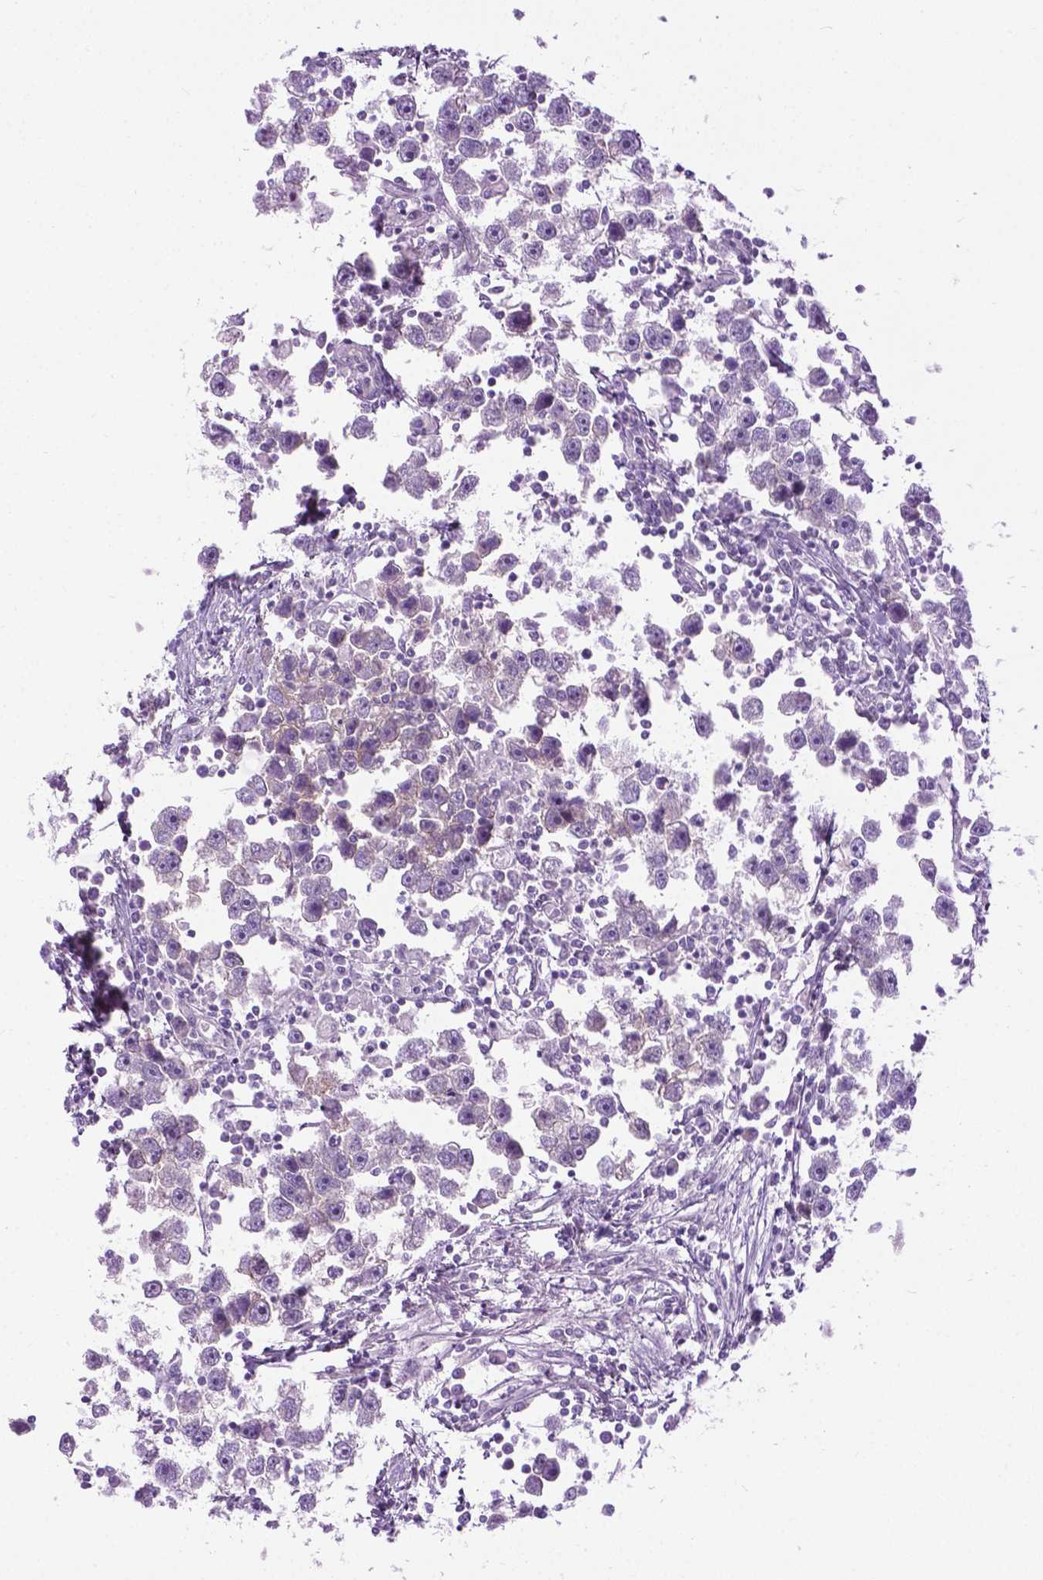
{"staining": {"intensity": "negative", "quantity": "none", "location": "none"}, "tissue": "testis cancer", "cell_type": "Tumor cells", "image_type": "cancer", "snomed": [{"axis": "morphology", "description": "Seminoma, NOS"}, {"axis": "topography", "description": "Testis"}], "caption": "A histopathology image of human seminoma (testis) is negative for staining in tumor cells. (DAB (3,3'-diaminobenzidine) IHC visualized using brightfield microscopy, high magnification).", "gene": "SPECC1L", "patient": {"sex": "male", "age": 30}}